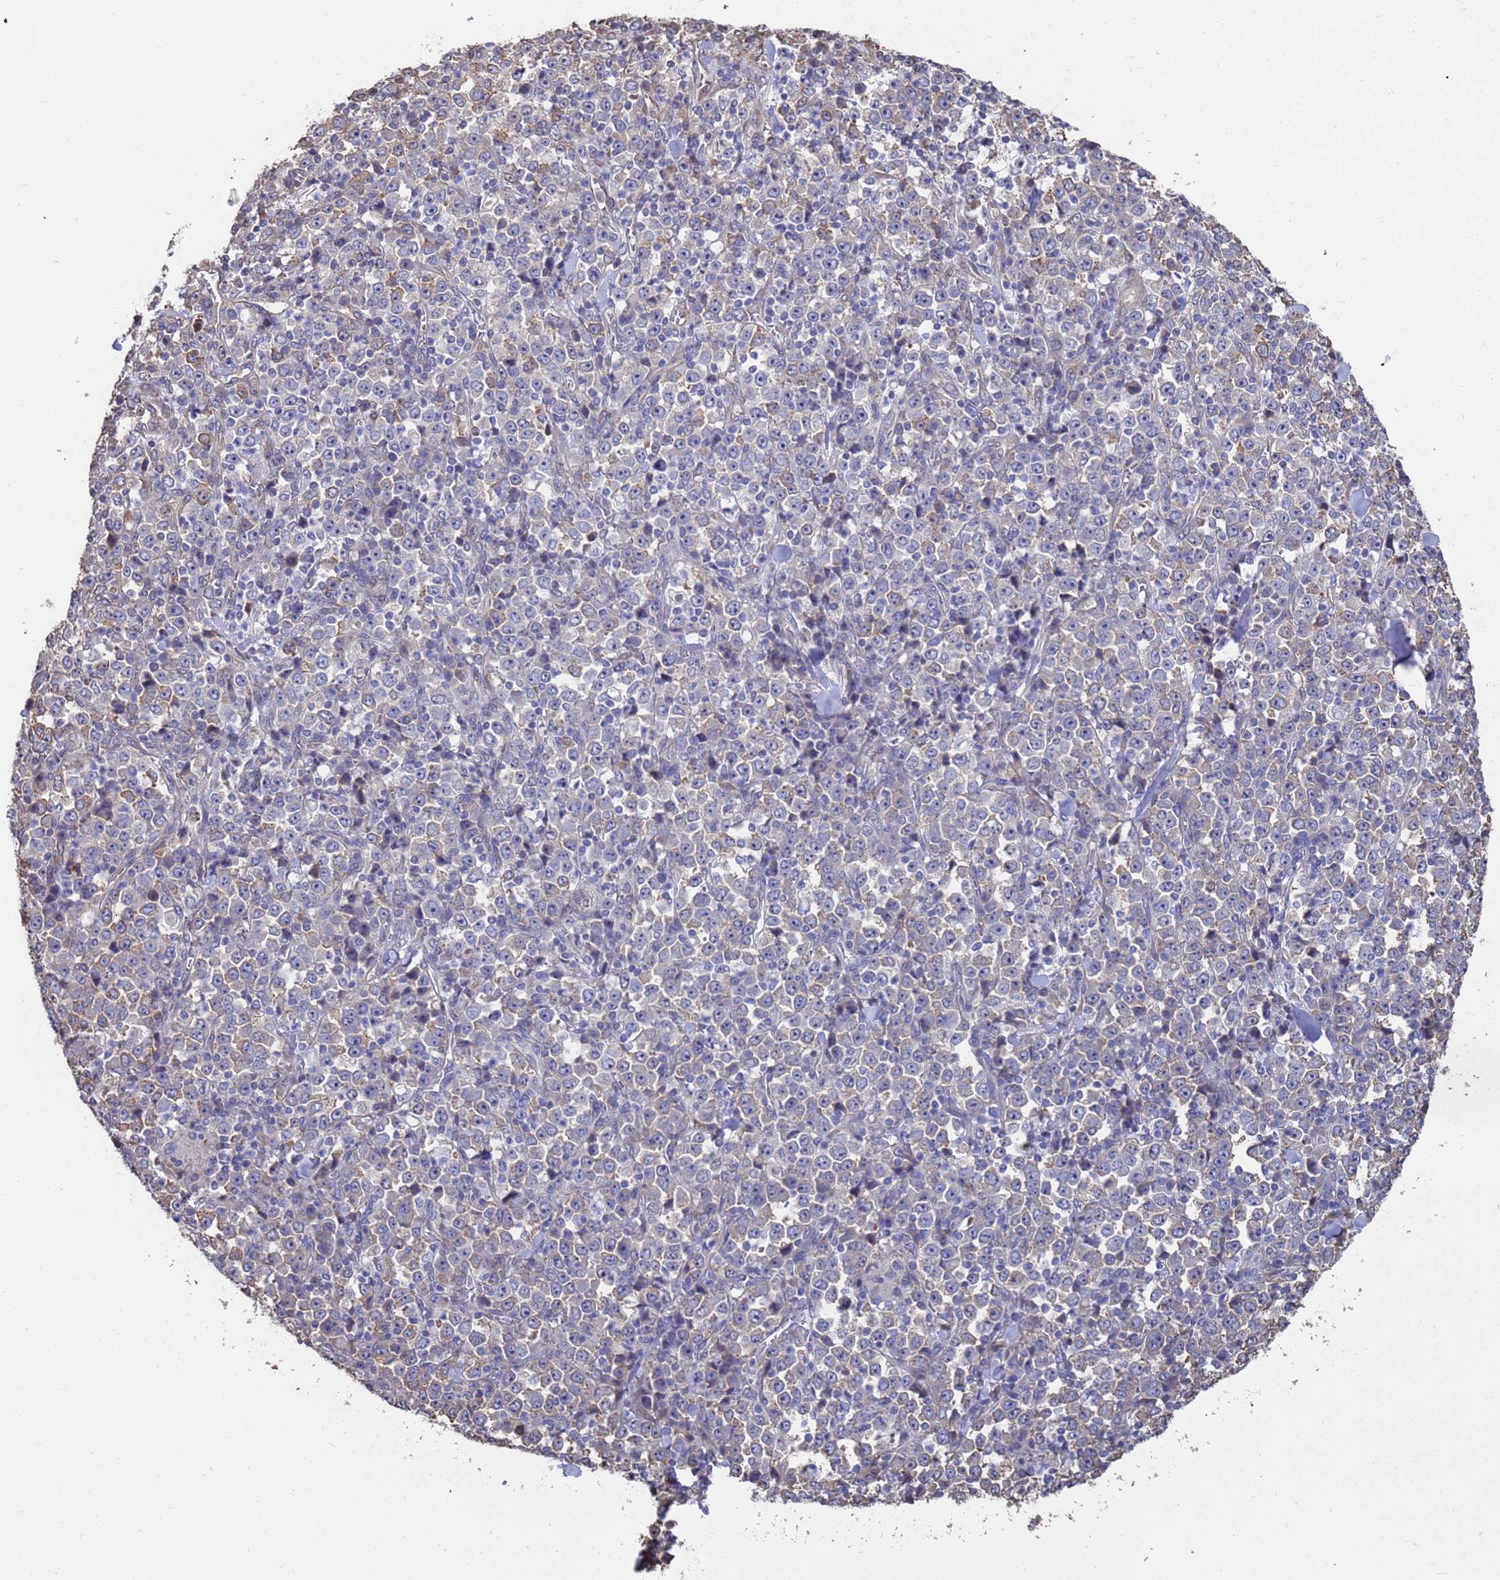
{"staining": {"intensity": "weak", "quantity": "<25%", "location": "cytoplasmic/membranous"}, "tissue": "stomach cancer", "cell_type": "Tumor cells", "image_type": "cancer", "snomed": [{"axis": "morphology", "description": "Normal tissue, NOS"}, {"axis": "morphology", "description": "Adenocarcinoma, NOS"}, {"axis": "topography", "description": "Stomach, upper"}, {"axis": "topography", "description": "Stomach"}], "caption": "Immunohistochemistry photomicrograph of stomach adenocarcinoma stained for a protein (brown), which exhibits no expression in tumor cells. (Stains: DAB (3,3'-diaminobenzidine) immunohistochemistry (IHC) with hematoxylin counter stain, Microscopy: brightfield microscopy at high magnification).", "gene": "CFAP119", "patient": {"sex": "male", "age": 59}}